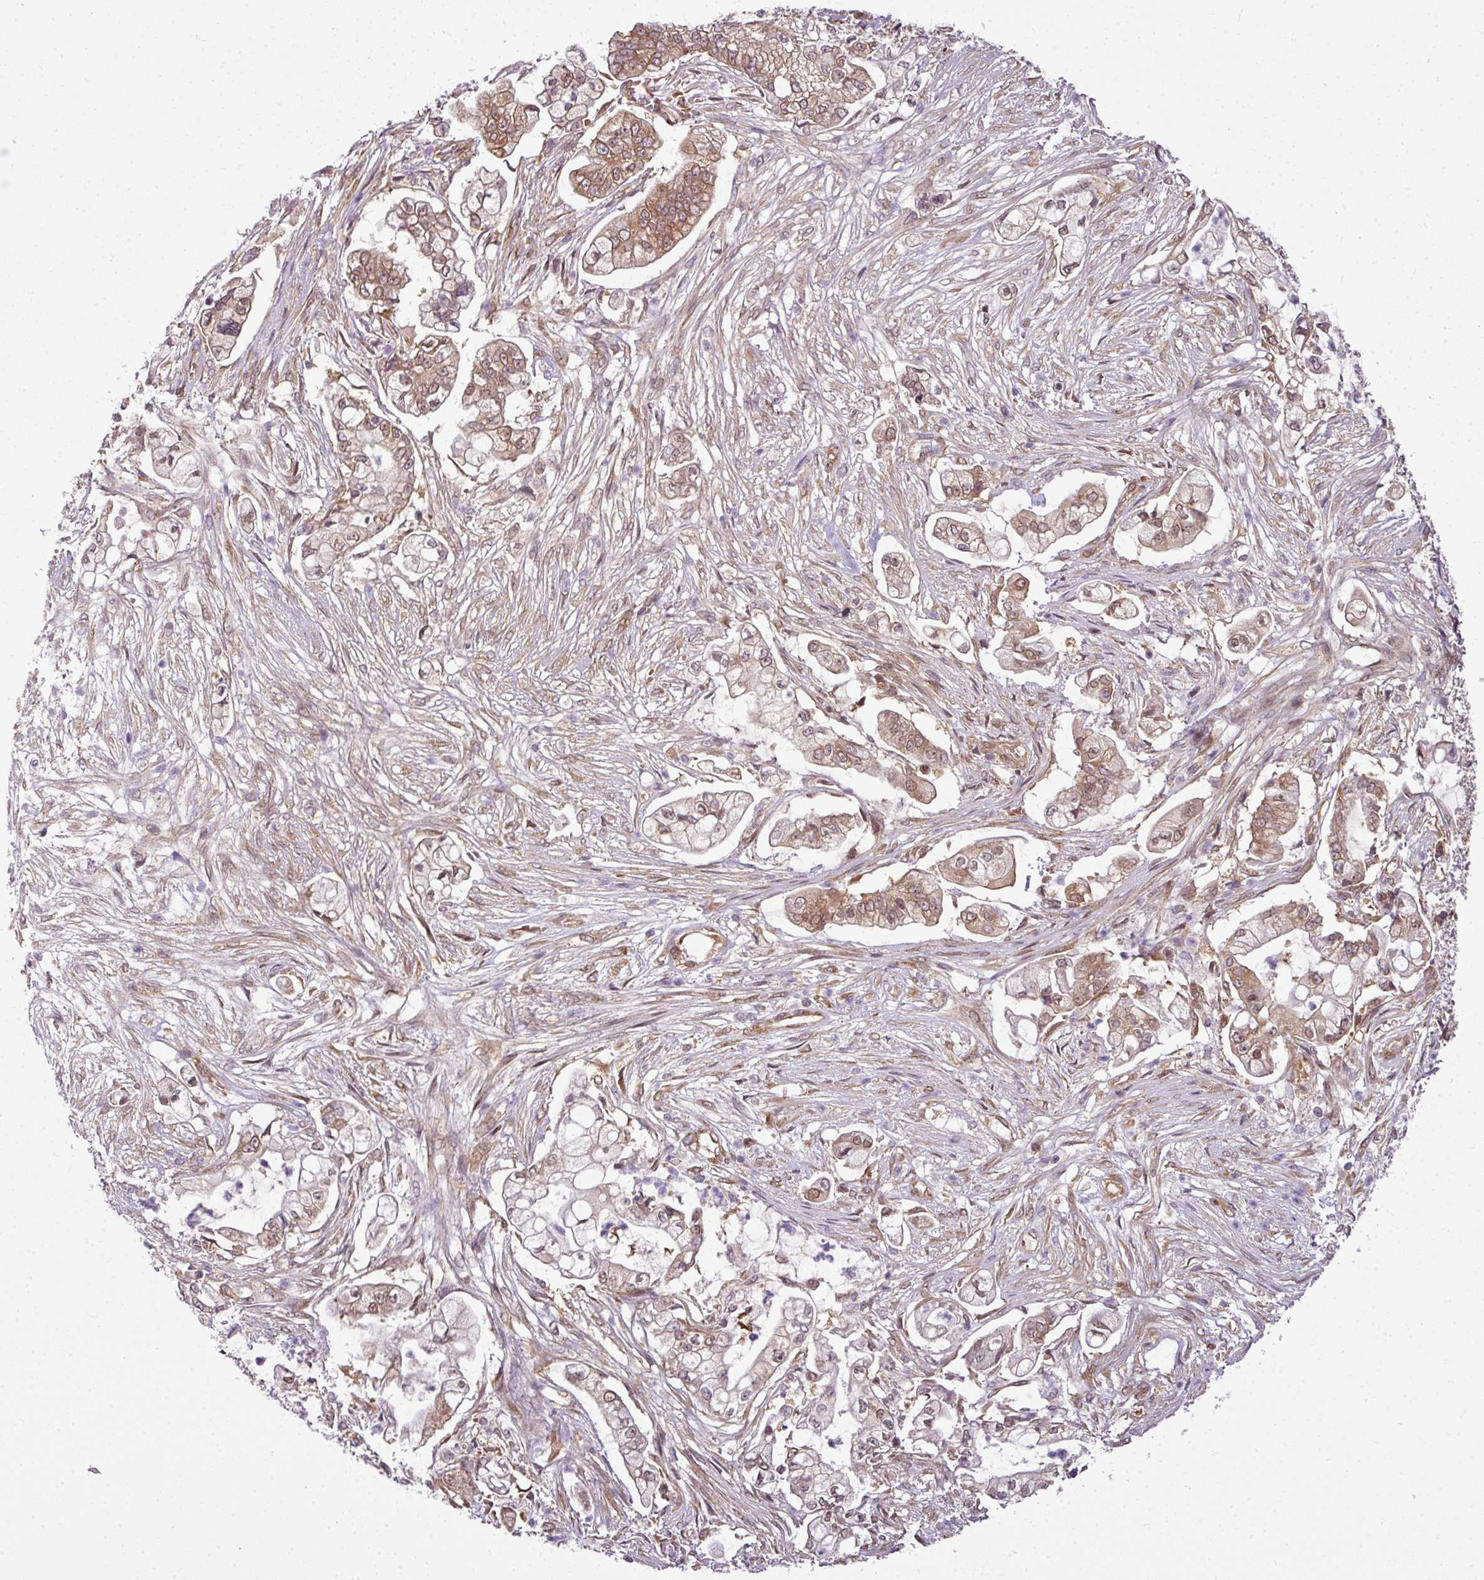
{"staining": {"intensity": "moderate", "quantity": ">75%", "location": "cytoplasmic/membranous,nuclear"}, "tissue": "pancreatic cancer", "cell_type": "Tumor cells", "image_type": "cancer", "snomed": [{"axis": "morphology", "description": "Adenocarcinoma, NOS"}, {"axis": "topography", "description": "Pancreas"}], "caption": "Protein staining of pancreatic cancer tissue displays moderate cytoplasmic/membranous and nuclear expression in approximately >75% of tumor cells. The protein is stained brown, and the nuclei are stained in blue (DAB (3,3'-diaminobenzidine) IHC with brightfield microscopy, high magnification).", "gene": "RBM4B", "patient": {"sex": "female", "age": 69}}